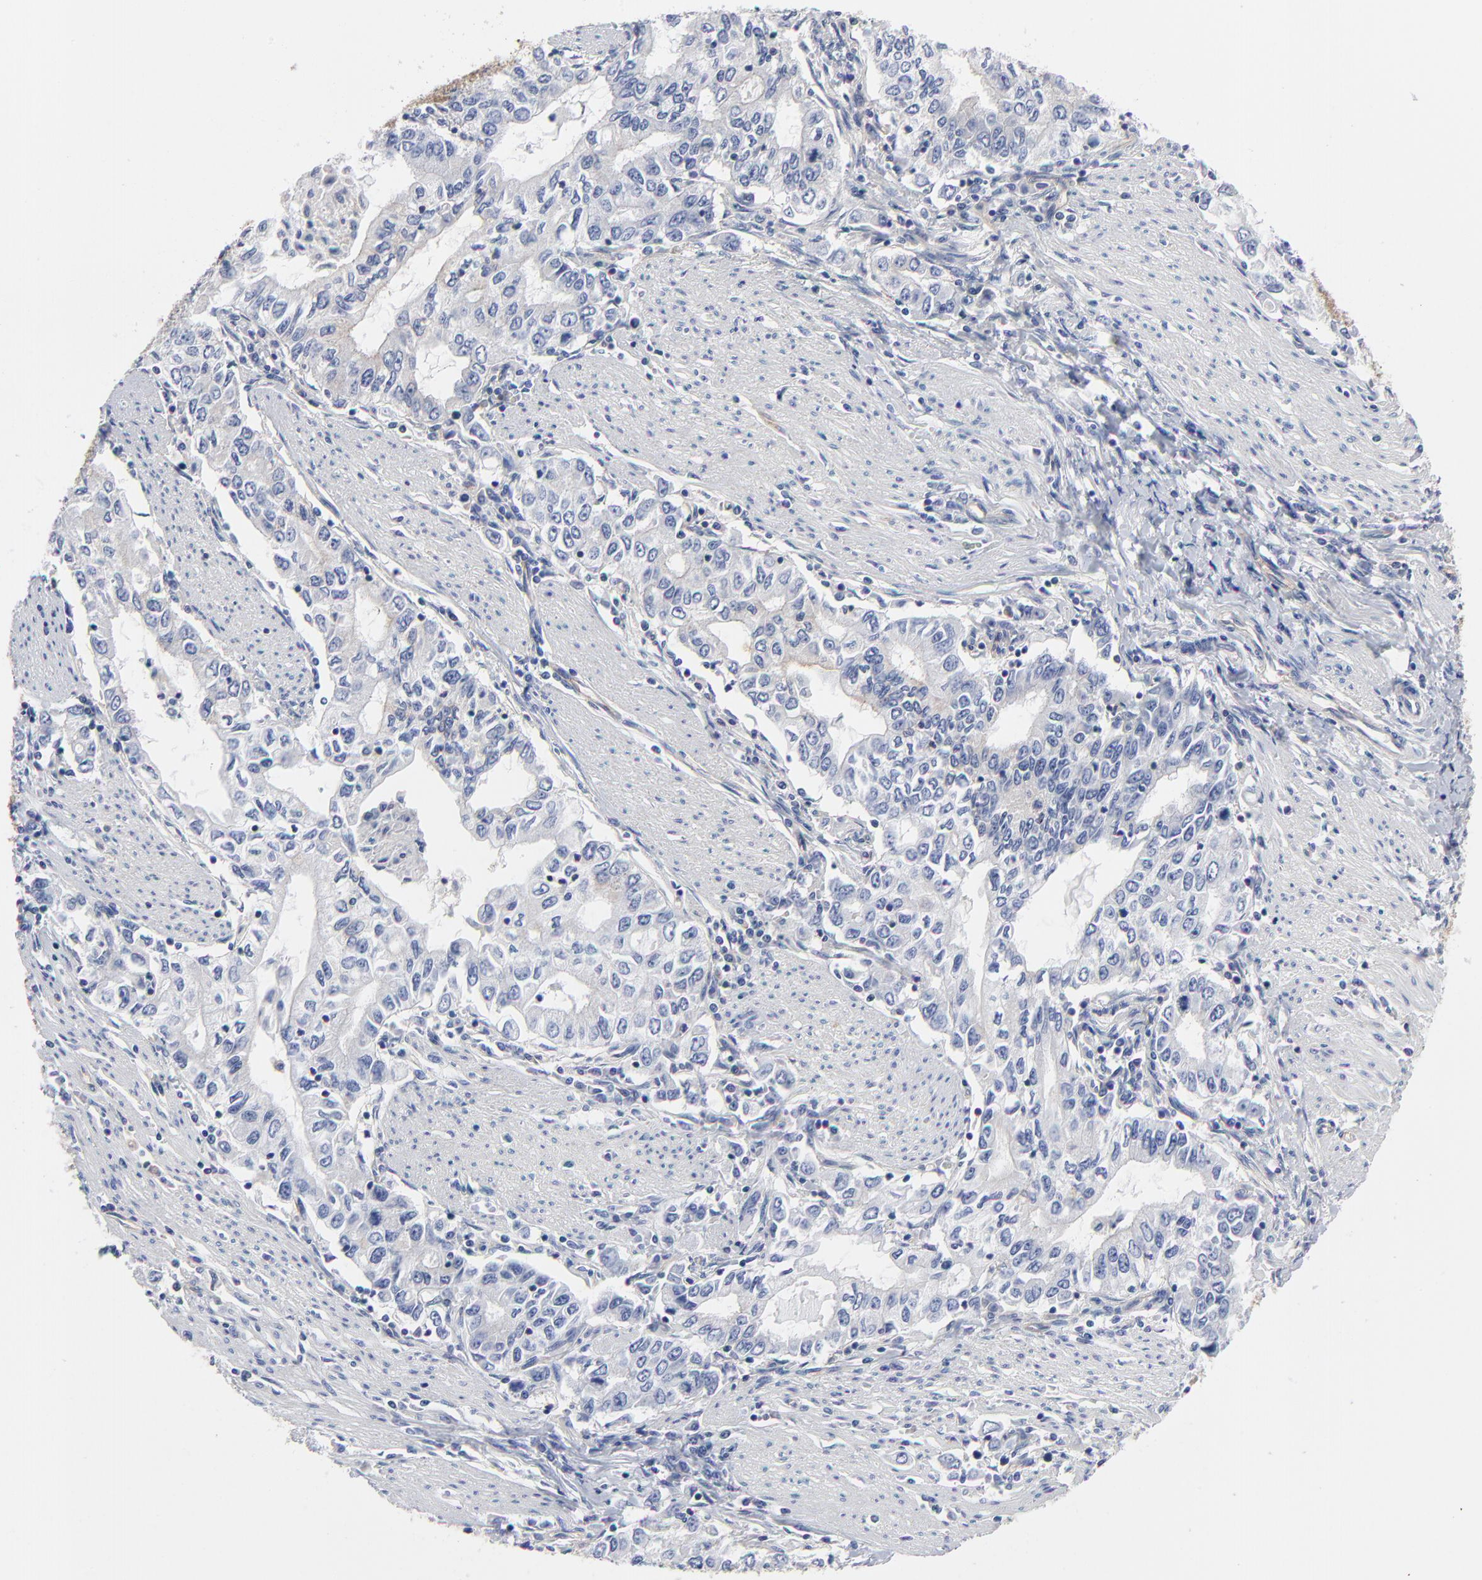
{"staining": {"intensity": "negative", "quantity": "none", "location": "none"}, "tissue": "stomach cancer", "cell_type": "Tumor cells", "image_type": "cancer", "snomed": [{"axis": "morphology", "description": "Adenocarcinoma, NOS"}, {"axis": "topography", "description": "Stomach, lower"}], "caption": "Stomach cancer was stained to show a protein in brown. There is no significant staining in tumor cells.", "gene": "CD2AP", "patient": {"sex": "female", "age": 72}}